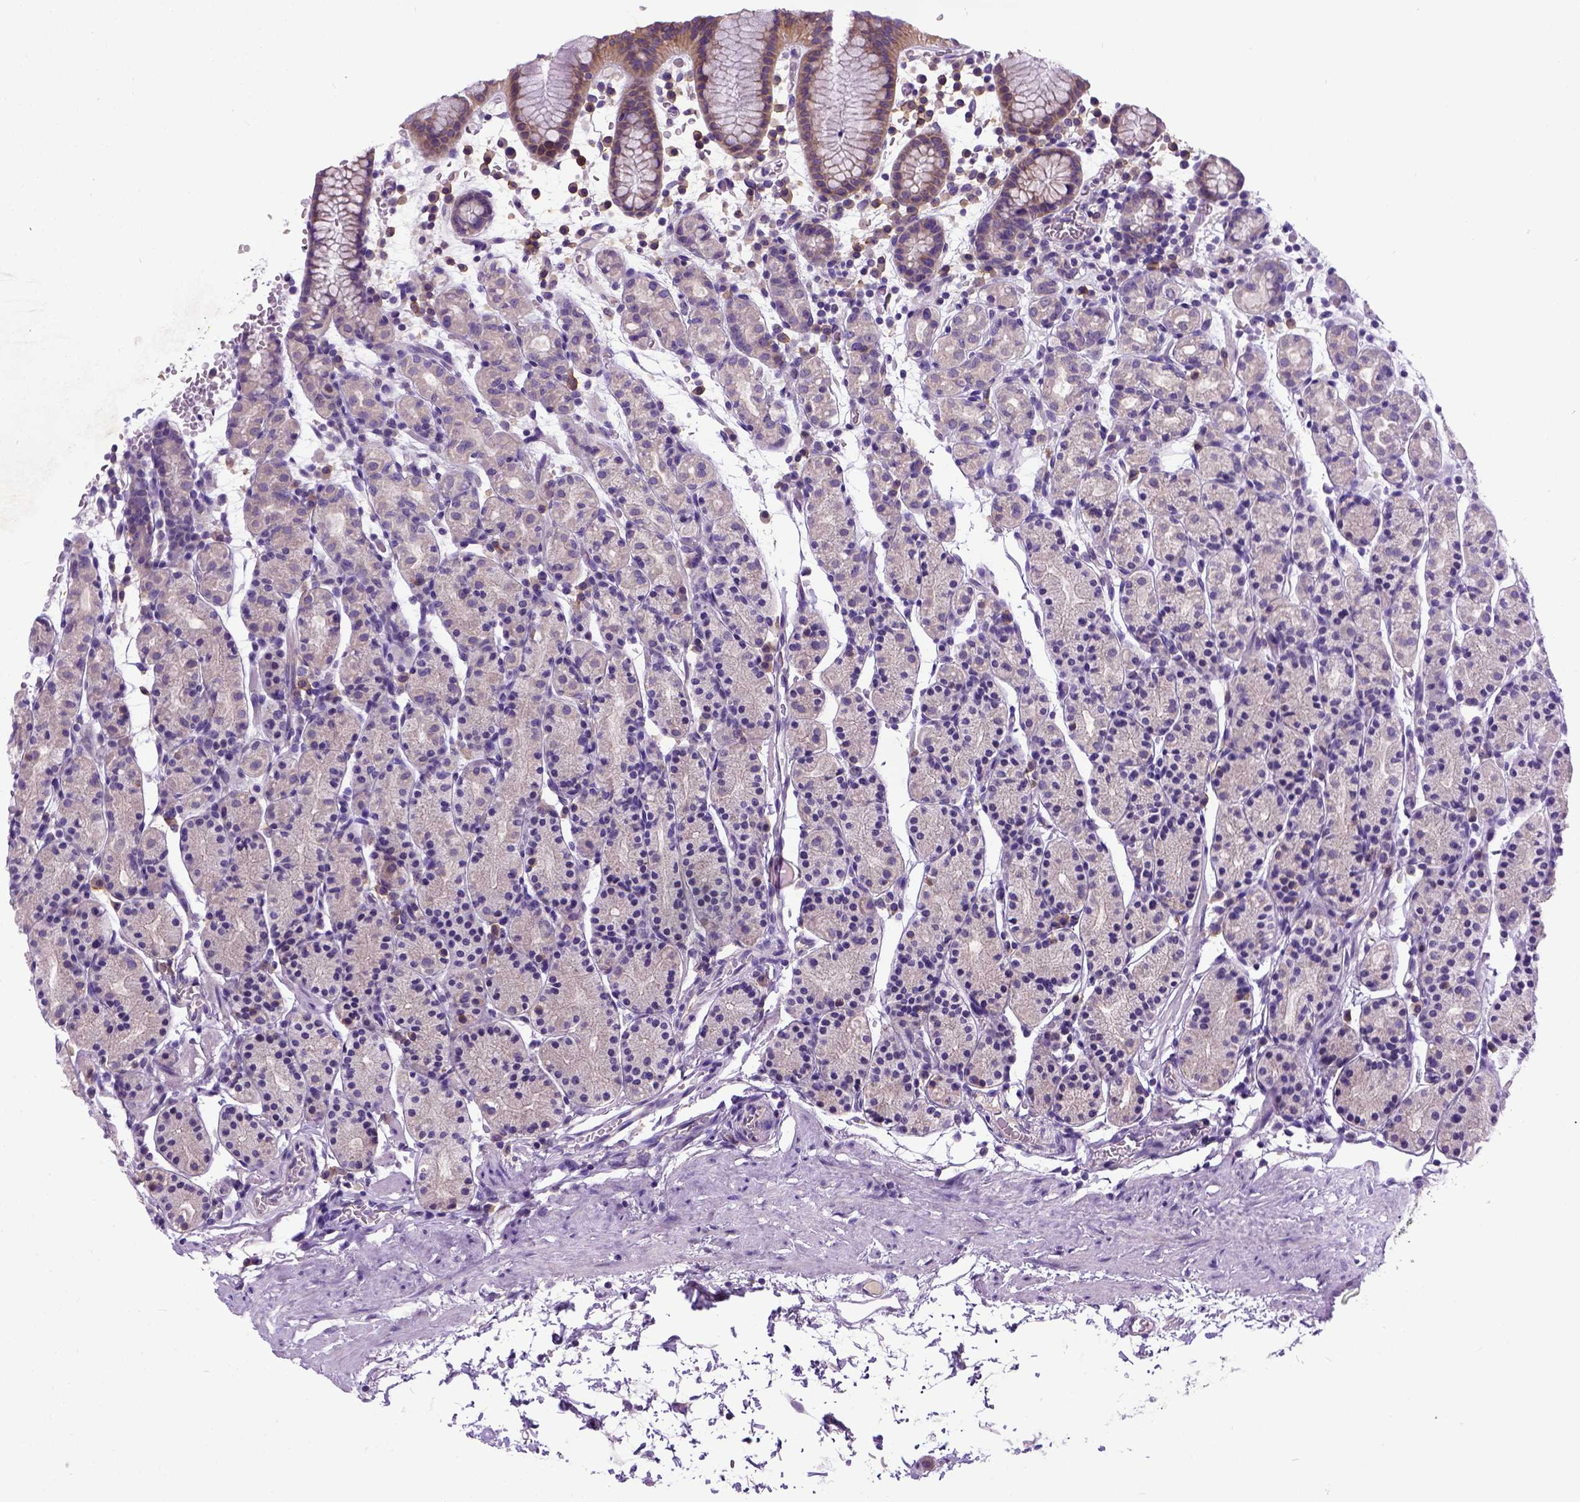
{"staining": {"intensity": "moderate", "quantity": "25%-75%", "location": "cytoplasmic/membranous"}, "tissue": "stomach", "cell_type": "Glandular cells", "image_type": "normal", "snomed": [{"axis": "morphology", "description": "Normal tissue, NOS"}, {"axis": "topography", "description": "Stomach, upper"}, {"axis": "topography", "description": "Stomach"}], "caption": "Protein staining shows moderate cytoplasmic/membranous positivity in approximately 25%-75% of glandular cells in normal stomach.", "gene": "NEK5", "patient": {"sex": "male", "age": 62}}